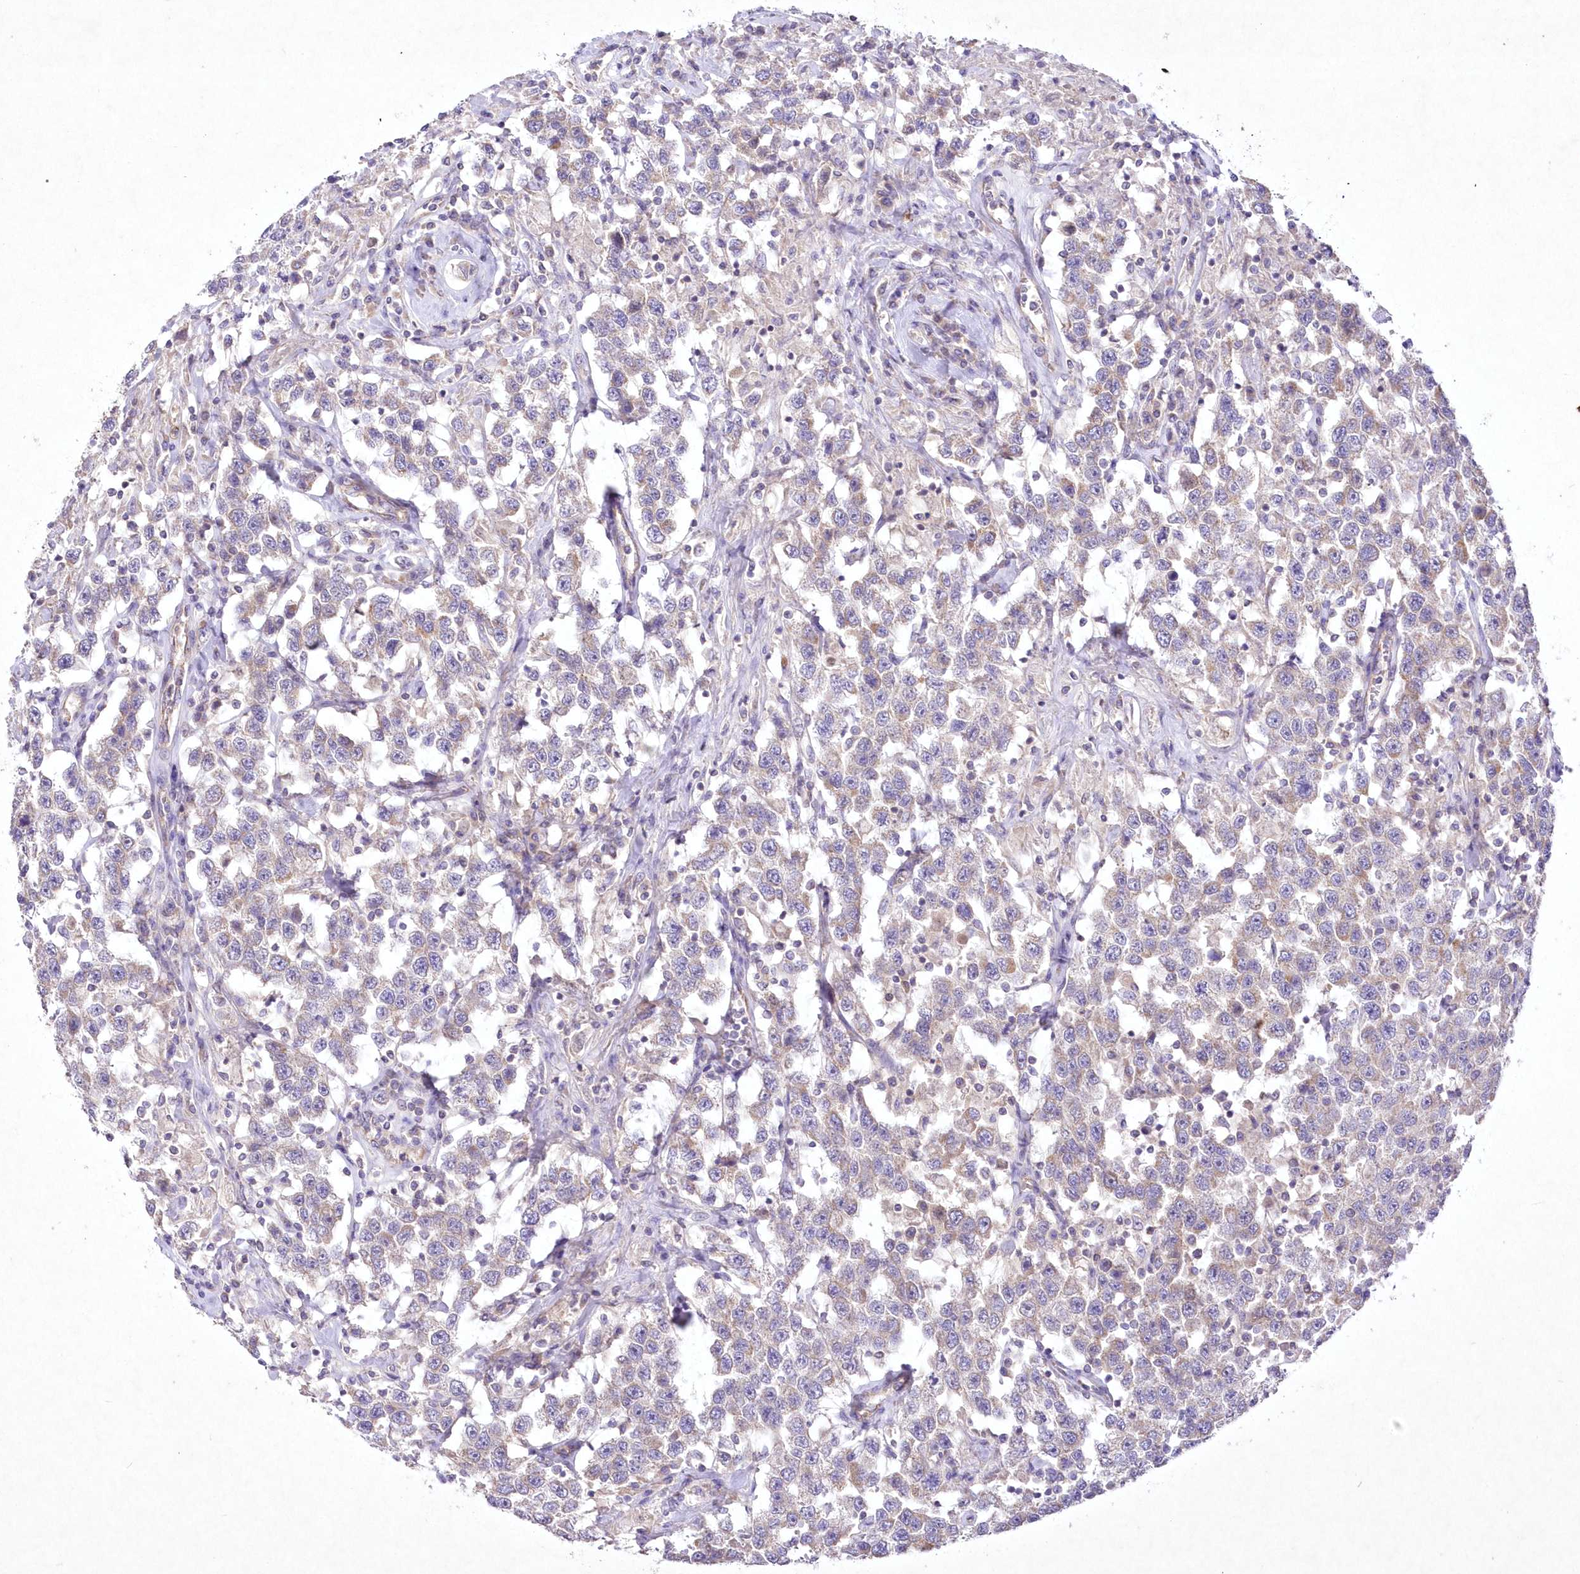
{"staining": {"intensity": "weak", "quantity": "<25%", "location": "cytoplasmic/membranous"}, "tissue": "testis cancer", "cell_type": "Tumor cells", "image_type": "cancer", "snomed": [{"axis": "morphology", "description": "Seminoma, NOS"}, {"axis": "topography", "description": "Testis"}], "caption": "Tumor cells show no significant expression in seminoma (testis).", "gene": "ITSN2", "patient": {"sex": "male", "age": 41}}